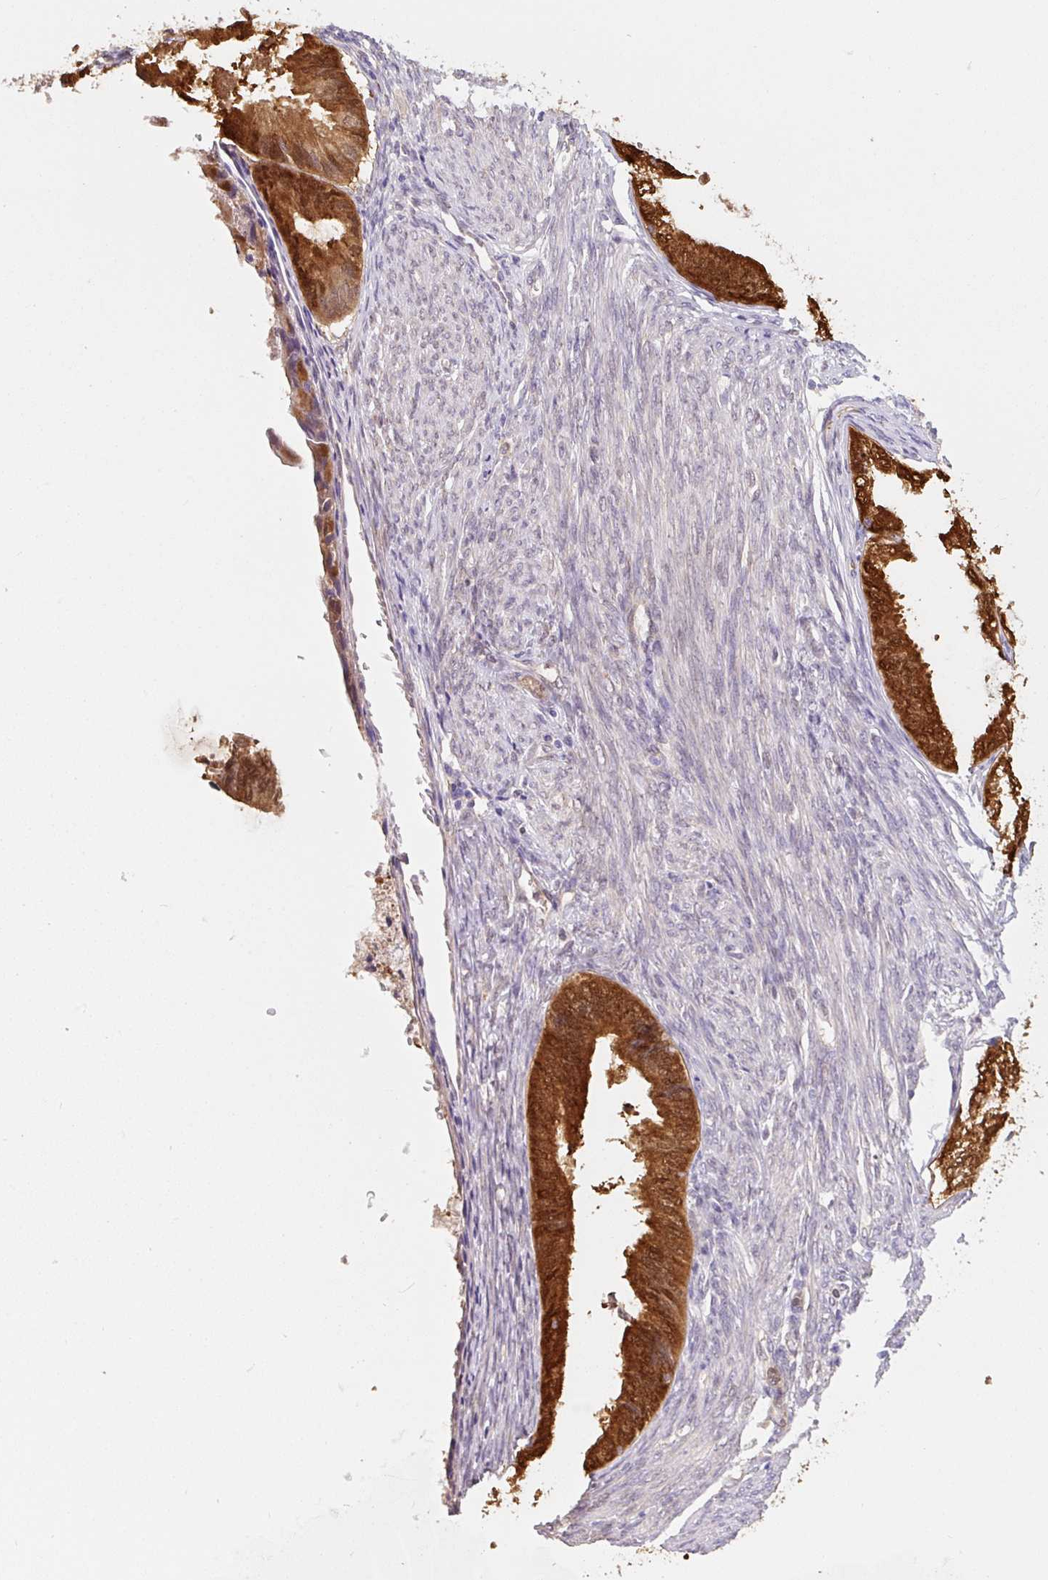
{"staining": {"intensity": "strong", "quantity": ">75%", "location": "cytoplasmic/membranous,nuclear"}, "tissue": "endometrial cancer", "cell_type": "Tumor cells", "image_type": "cancer", "snomed": [{"axis": "morphology", "description": "Adenocarcinoma, NOS"}, {"axis": "topography", "description": "Endometrium"}], "caption": "Endometrial cancer stained with a brown dye reveals strong cytoplasmic/membranous and nuclear positive staining in about >75% of tumor cells.", "gene": "ASRGL1", "patient": {"sex": "female", "age": 86}}